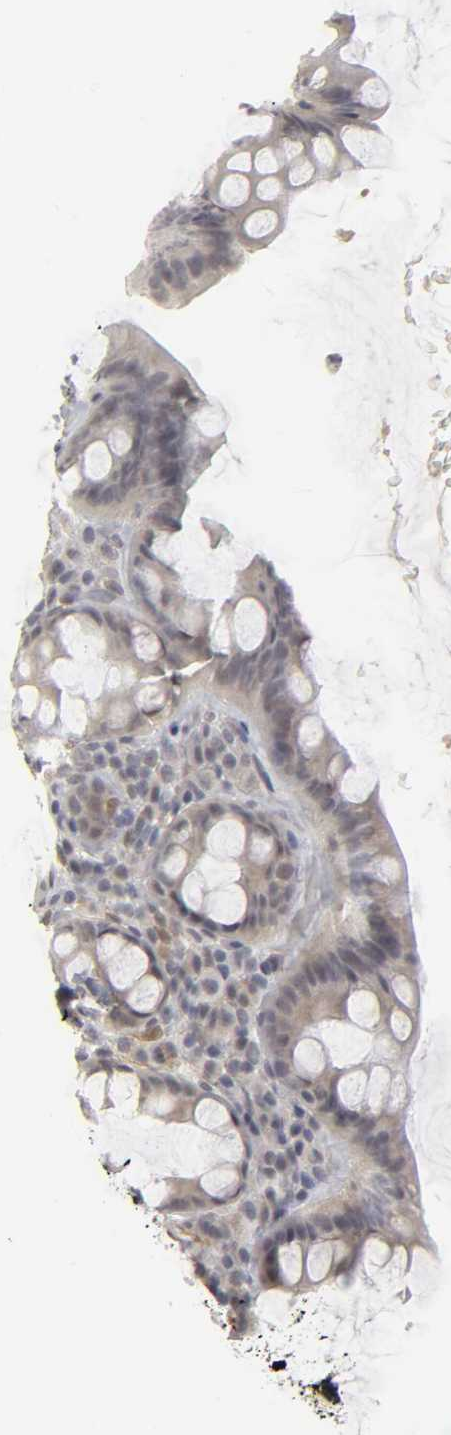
{"staining": {"intensity": "weak", "quantity": "25%-75%", "location": "cytoplasmic/membranous,nuclear"}, "tissue": "rectum", "cell_type": "Glandular cells", "image_type": "normal", "snomed": [{"axis": "morphology", "description": "Normal tissue, NOS"}, {"axis": "topography", "description": "Rectum"}], "caption": "Immunohistochemistry photomicrograph of benign human rectum stained for a protein (brown), which demonstrates low levels of weak cytoplasmic/membranous,nuclear staining in about 25%-75% of glandular cells.", "gene": "PDLIM3", "patient": {"sex": "male", "age": 92}}